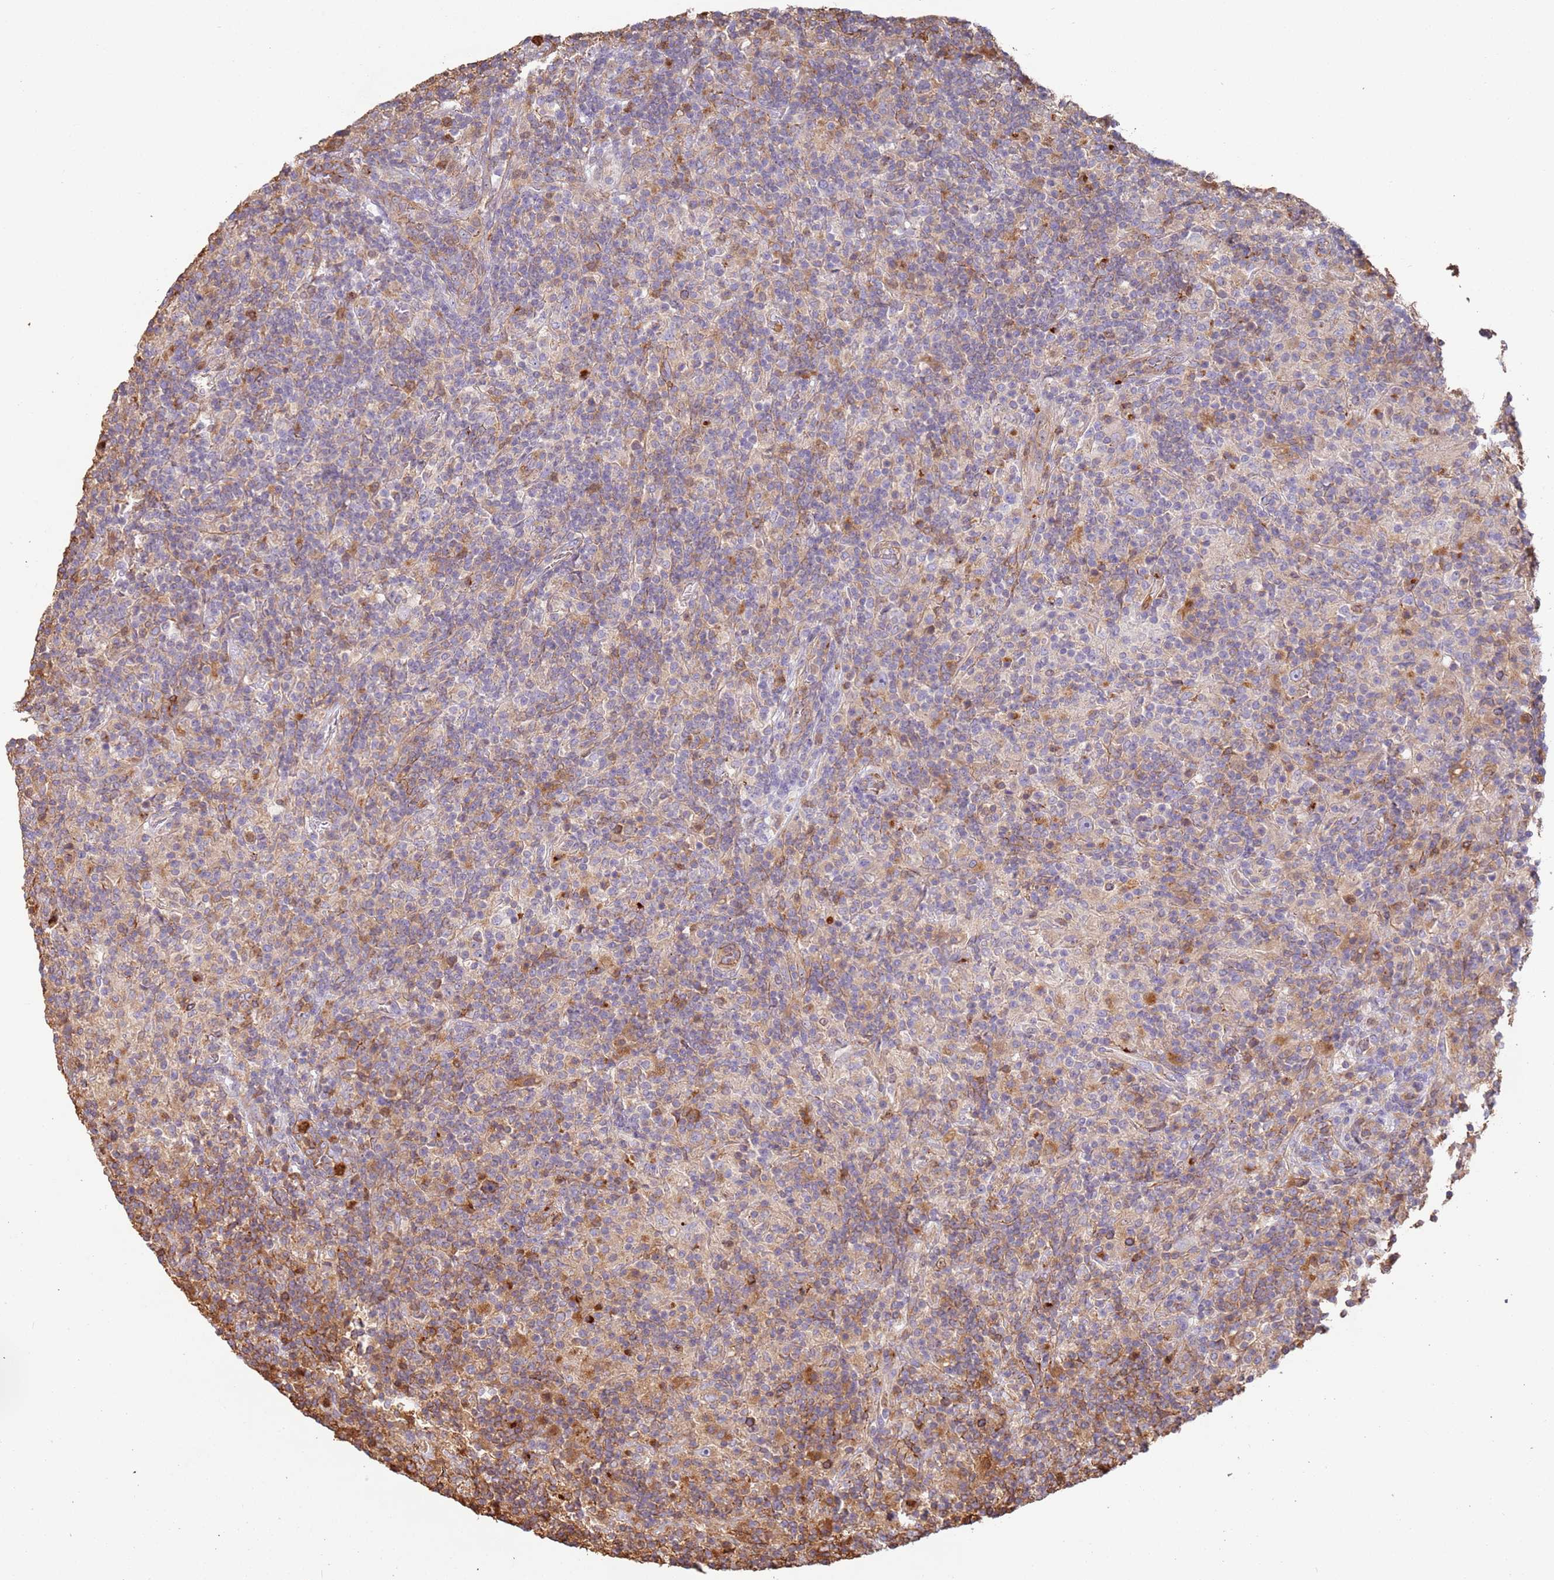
{"staining": {"intensity": "negative", "quantity": "none", "location": "none"}, "tissue": "lymphoma", "cell_type": "Tumor cells", "image_type": "cancer", "snomed": [{"axis": "morphology", "description": "Hodgkin's disease, NOS"}, {"axis": "topography", "description": "Lymph node"}], "caption": "This is an immunohistochemistry photomicrograph of lymphoma. There is no expression in tumor cells.", "gene": "NDUFAF4", "patient": {"sex": "male", "age": 70}}